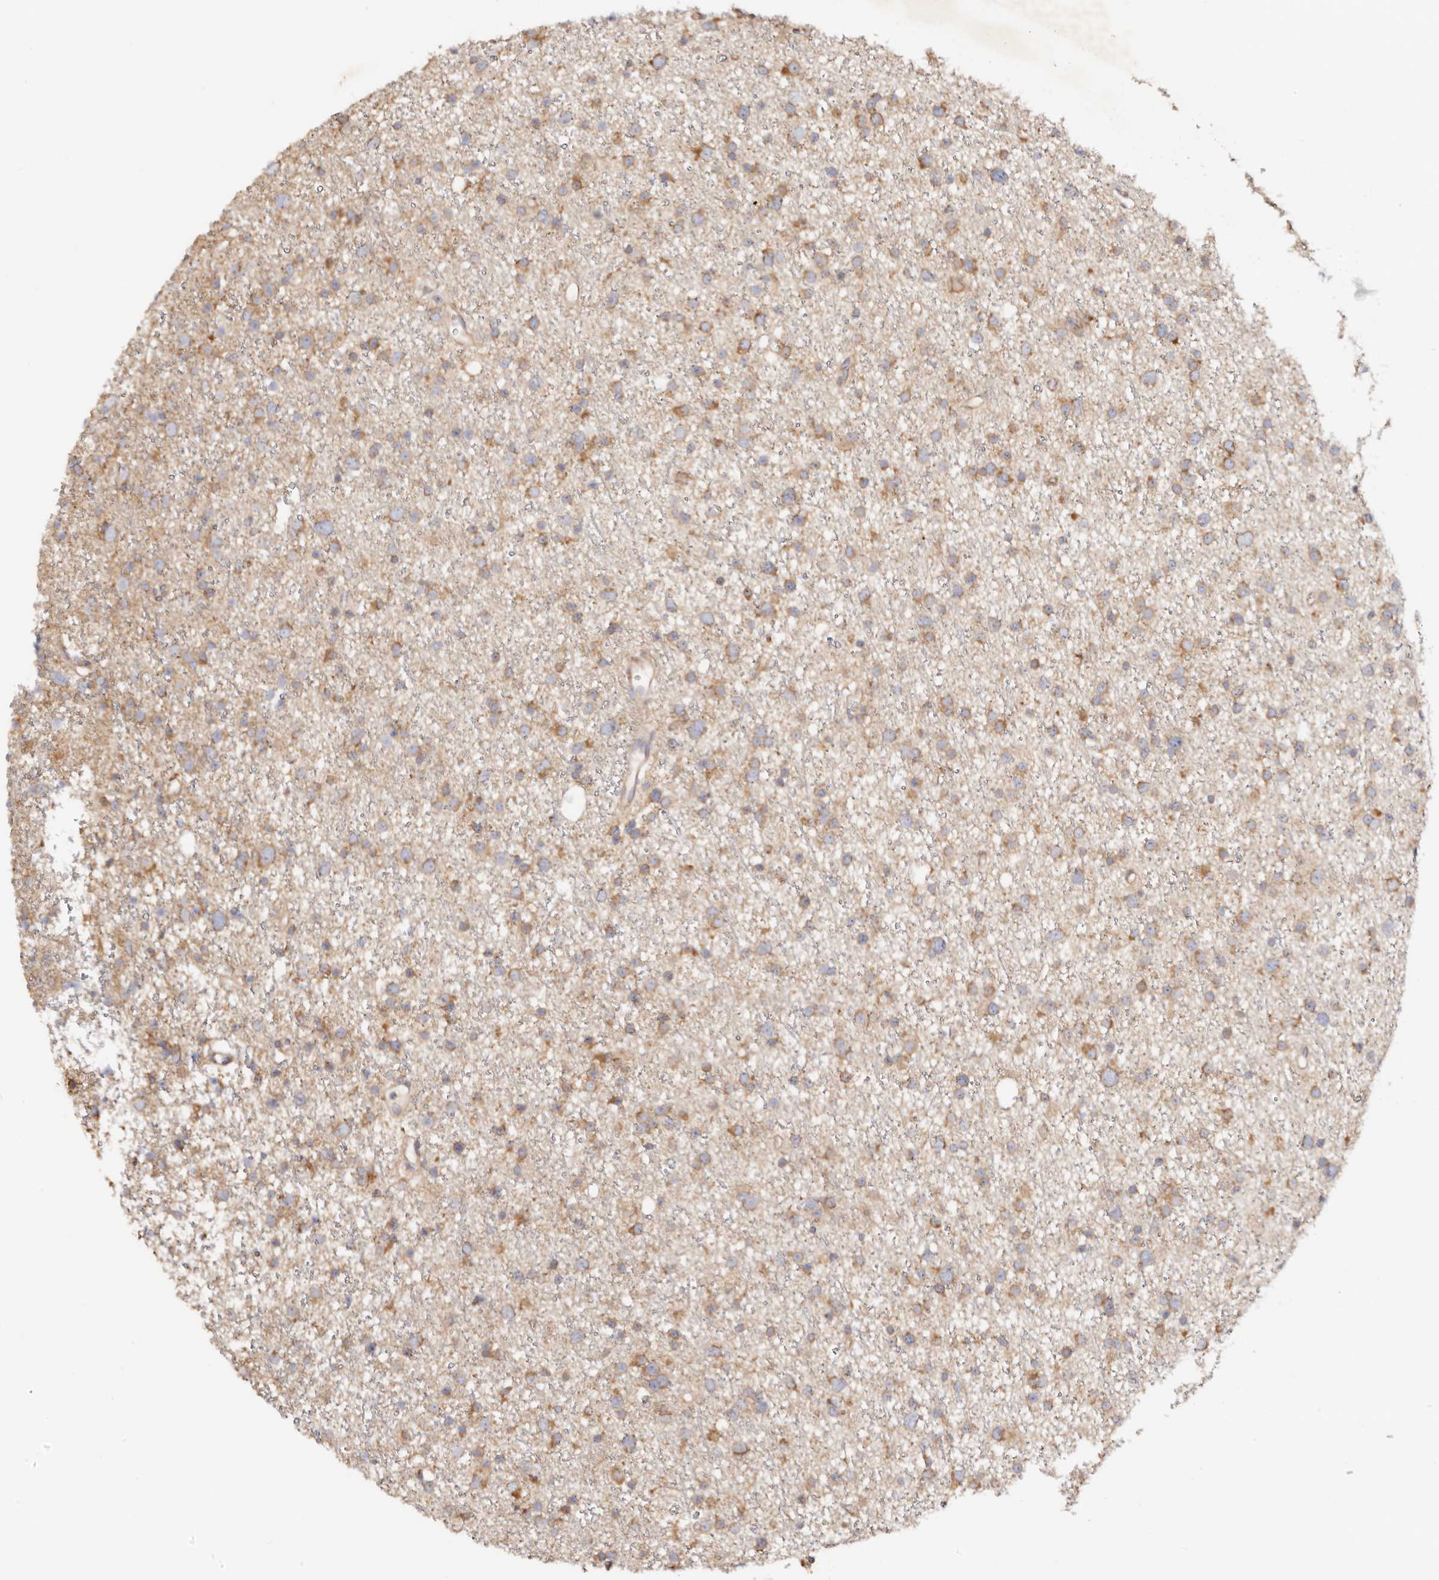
{"staining": {"intensity": "moderate", "quantity": ">75%", "location": "cytoplasmic/membranous"}, "tissue": "glioma", "cell_type": "Tumor cells", "image_type": "cancer", "snomed": [{"axis": "morphology", "description": "Glioma, malignant, Low grade"}, {"axis": "topography", "description": "Cerebral cortex"}], "caption": "A medium amount of moderate cytoplasmic/membranous expression is appreciated in approximately >75% of tumor cells in malignant glioma (low-grade) tissue. (DAB (3,3'-diaminobenzidine) IHC with brightfield microscopy, high magnification).", "gene": "GNA13", "patient": {"sex": "female", "age": 39}}